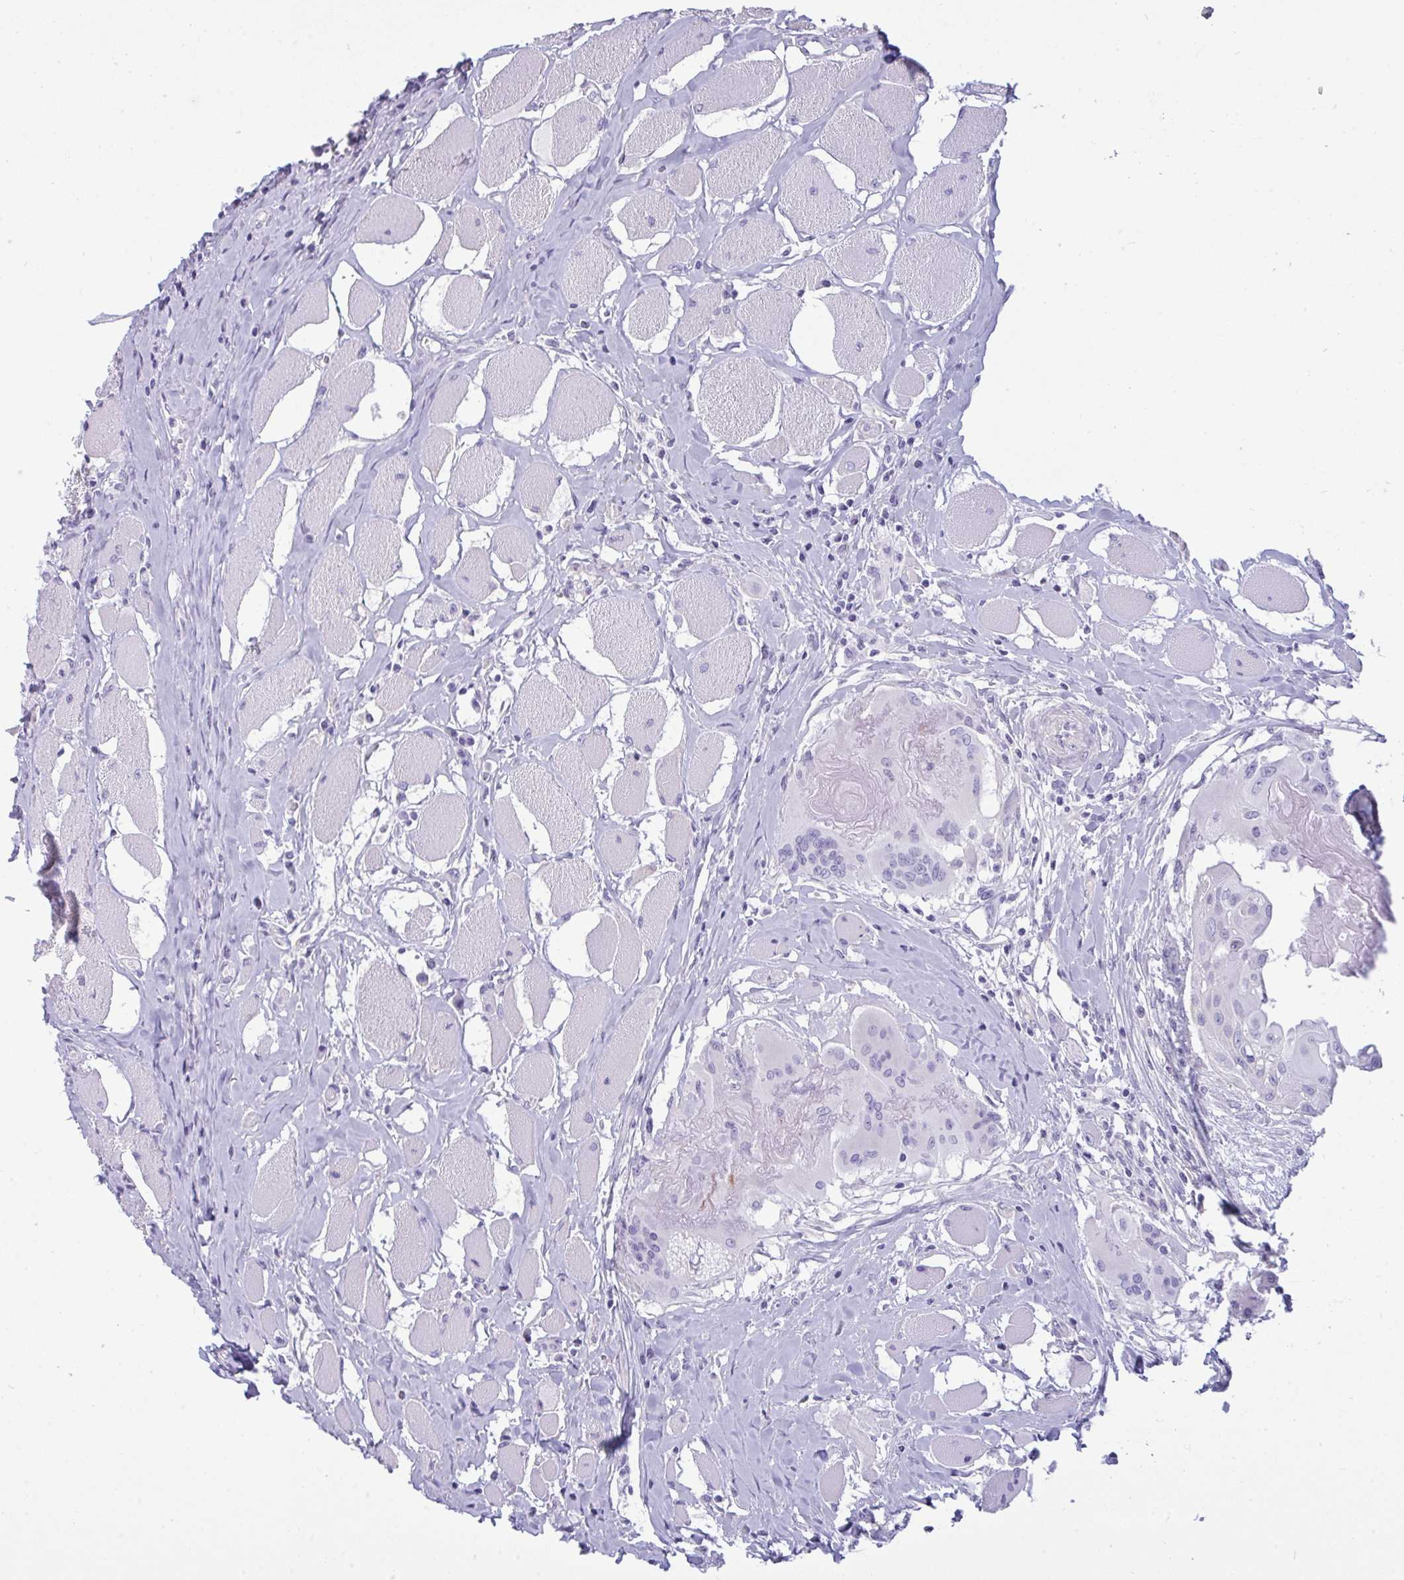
{"staining": {"intensity": "negative", "quantity": "none", "location": "none"}, "tissue": "head and neck cancer", "cell_type": "Tumor cells", "image_type": "cancer", "snomed": [{"axis": "morphology", "description": "Squamous cell carcinoma, NOS"}, {"axis": "topography", "description": "Head-Neck"}], "caption": "Immunohistochemistry image of human head and neck cancer stained for a protein (brown), which displays no expression in tumor cells. (DAB (3,3'-diaminobenzidine) immunohistochemistry (IHC), high magnification).", "gene": "MYH10", "patient": {"sex": "female", "age": 73}}